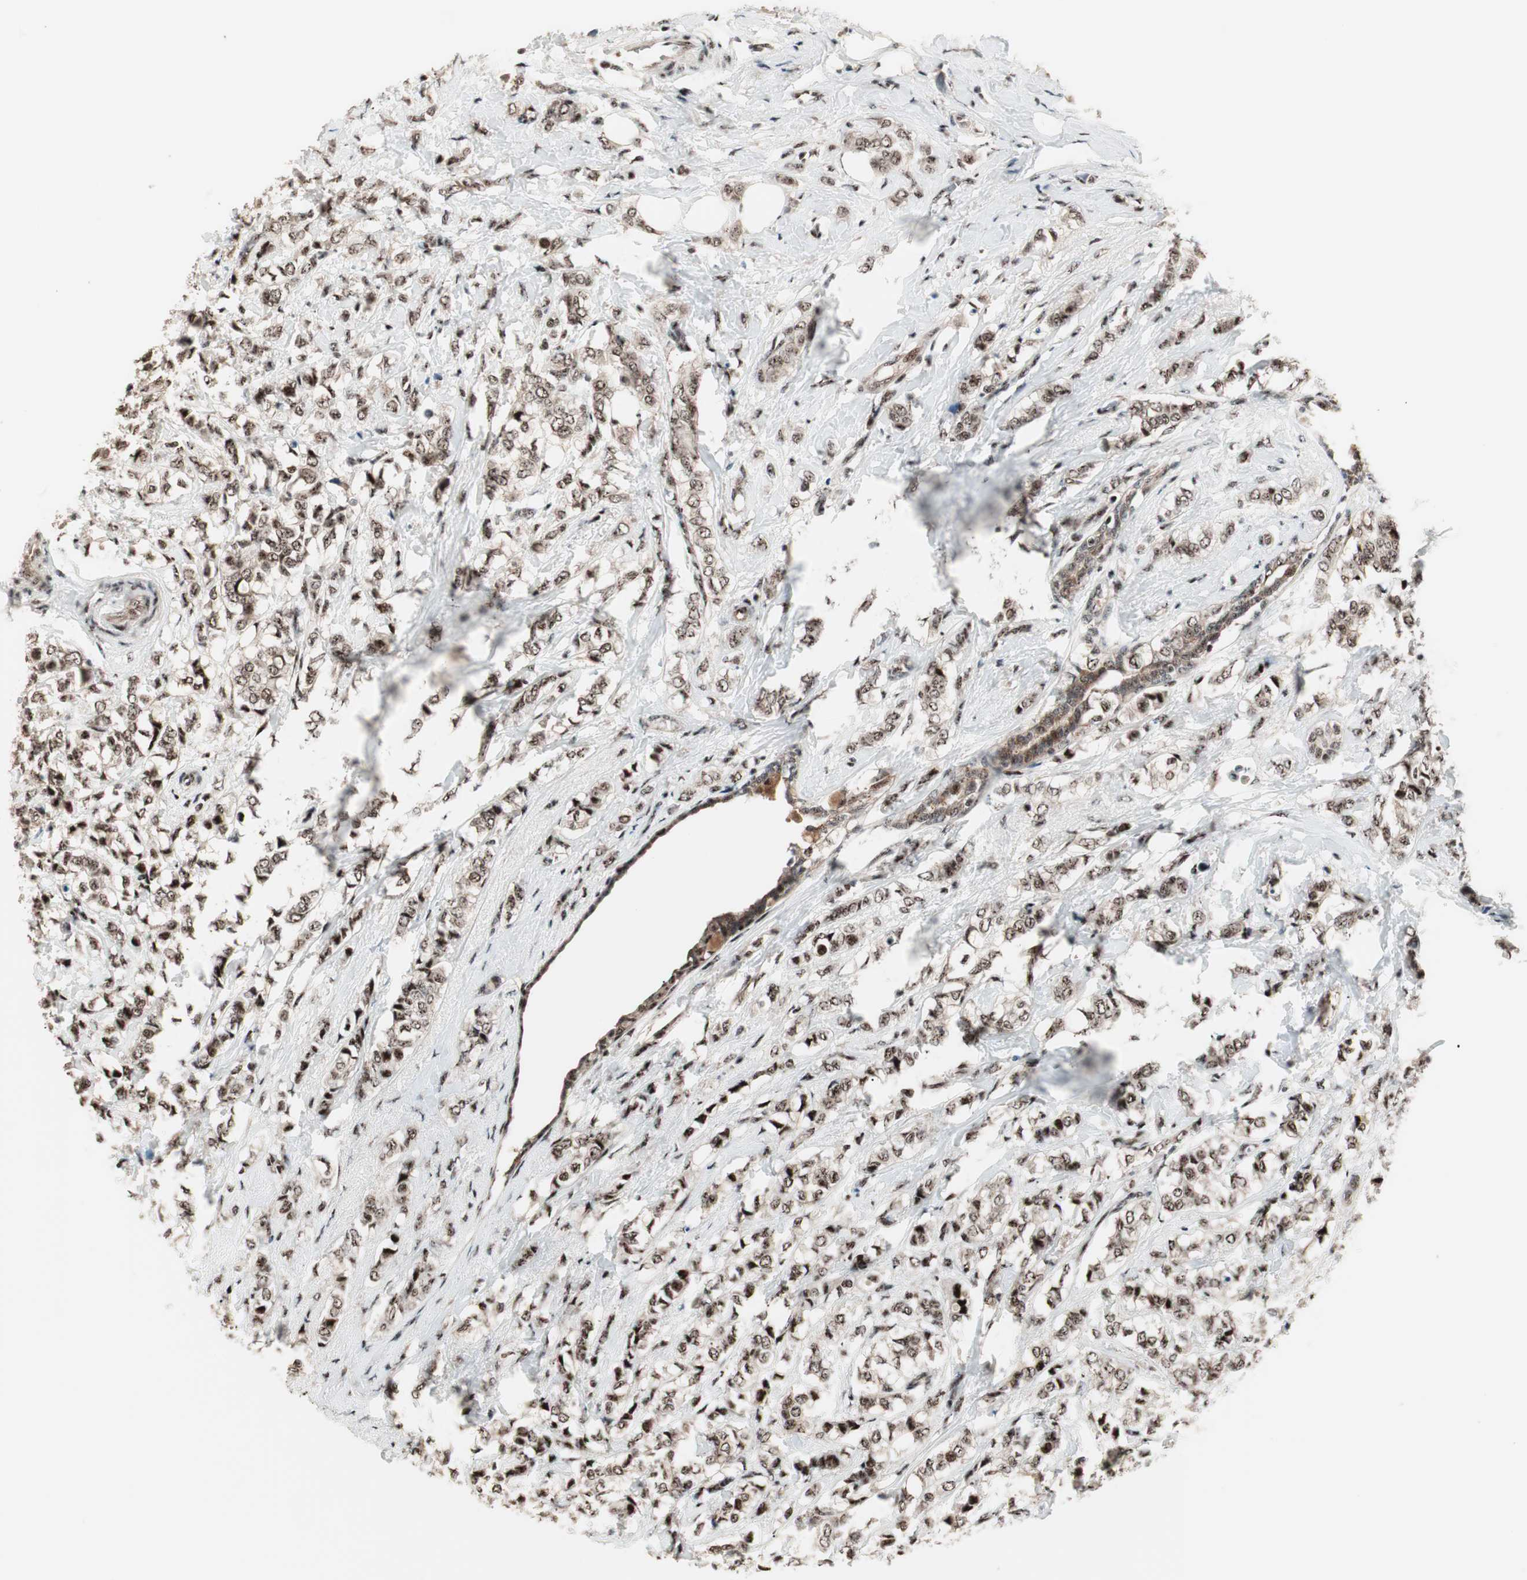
{"staining": {"intensity": "strong", "quantity": ">75%", "location": "nuclear"}, "tissue": "breast cancer", "cell_type": "Tumor cells", "image_type": "cancer", "snomed": [{"axis": "morphology", "description": "Lobular carcinoma"}, {"axis": "topography", "description": "Breast"}], "caption": "Immunohistochemistry (IHC) staining of breast cancer, which displays high levels of strong nuclear expression in about >75% of tumor cells indicating strong nuclear protein staining. The staining was performed using DAB (3,3'-diaminobenzidine) (brown) for protein detection and nuclei were counterstained in hematoxylin (blue).", "gene": "NR5A2", "patient": {"sex": "female", "age": 60}}